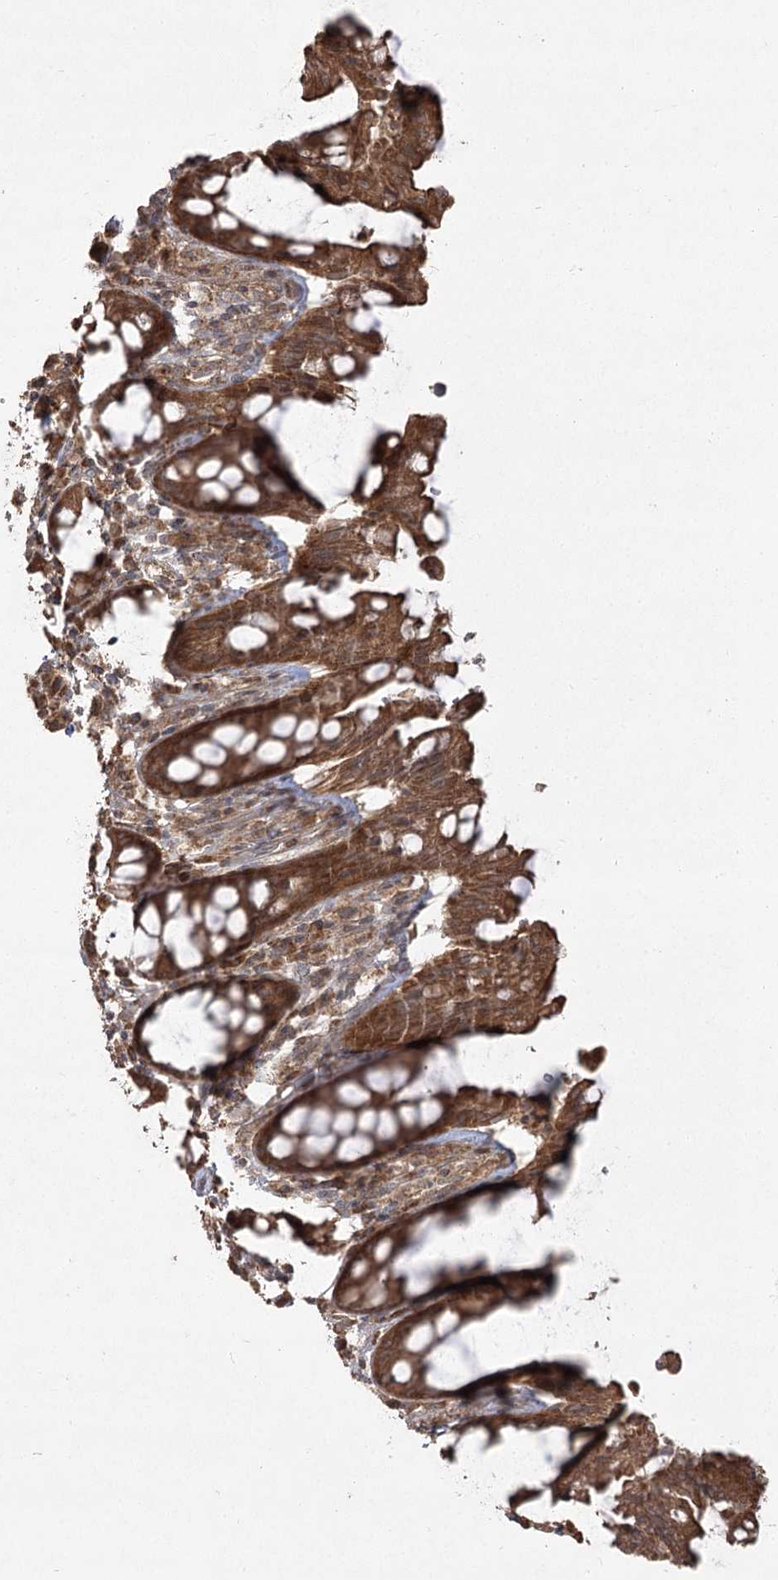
{"staining": {"intensity": "strong", "quantity": ">75%", "location": "cytoplasmic/membranous"}, "tissue": "rectum", "cell_type": "Glandular cells", "image_type": "normal", "snomed": [{"axis": "morphology", "description": "Normal tissue, NOS"}, {"axis": "topography", "description": "Rectum"}], "caption": "The micrograph shows staining of unremarkable rectum, revealing strong cytoplasmic/membranous protein staining (brown color) within glandular cells.", "gene": "CPLANE1", "patient": {"sex": "male", "age": 64}}